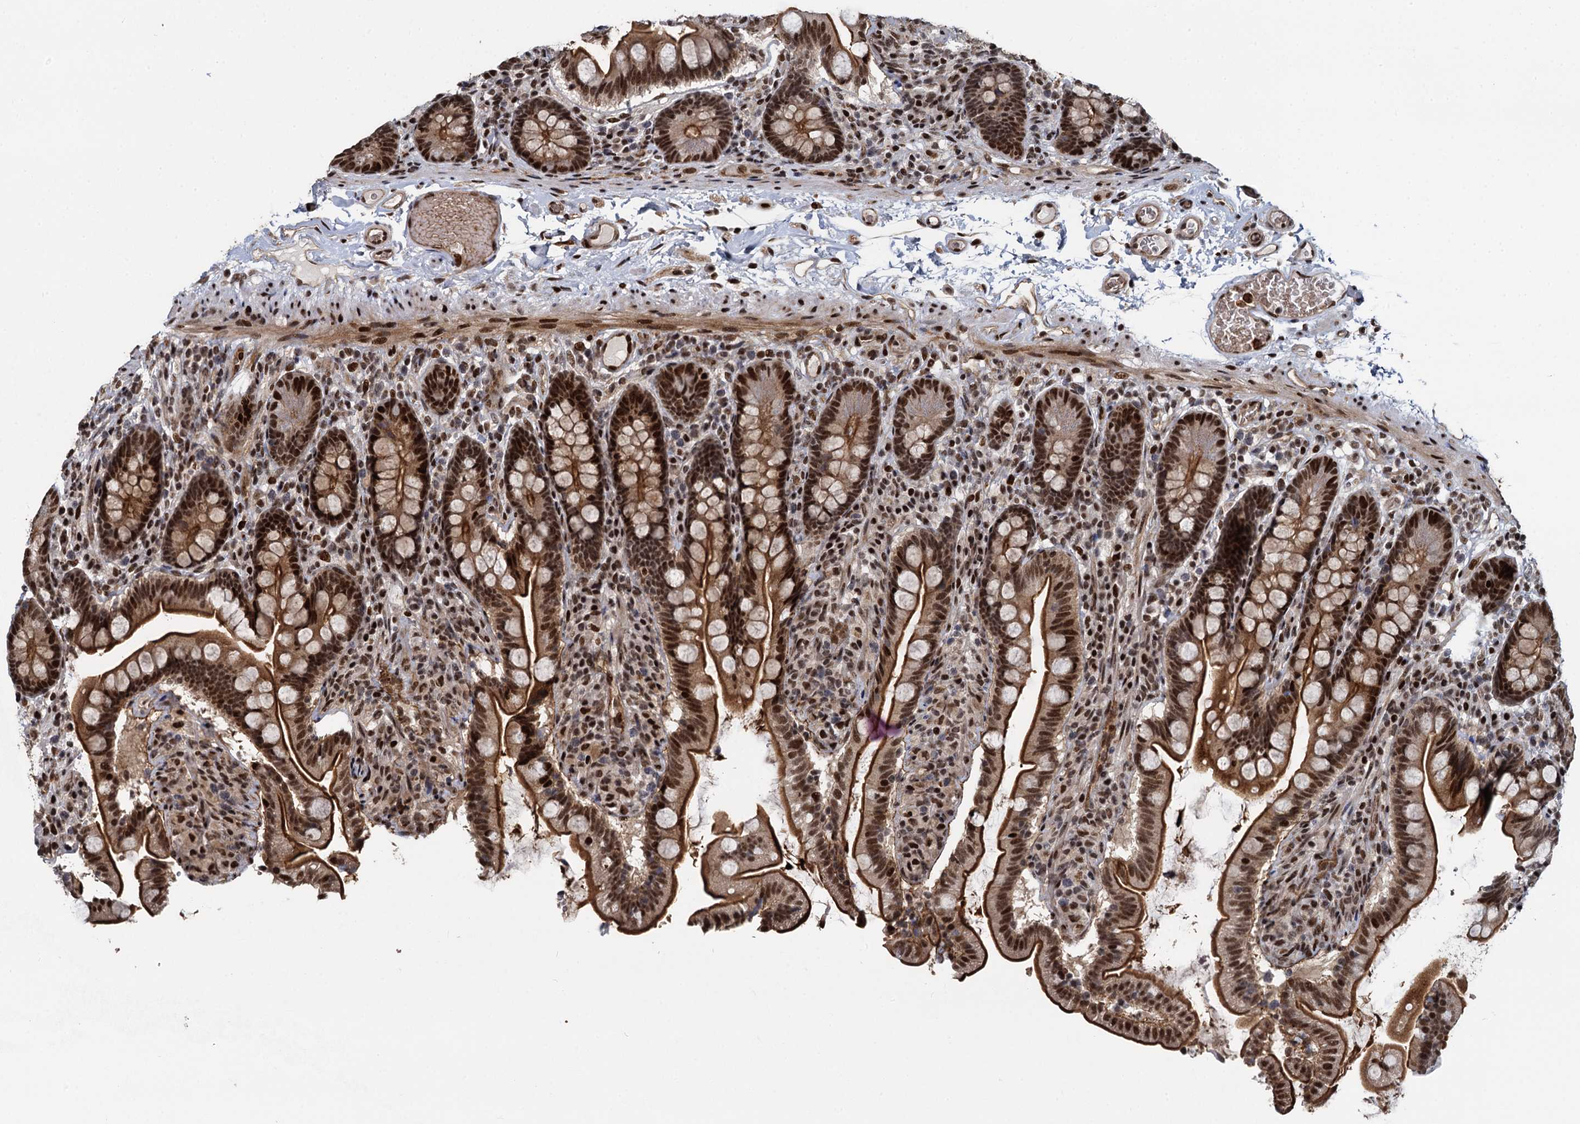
{"staining": {"intensity": "strong", "quantity": ">75%", "location": "cytoplasmic/membranous,nuclear"}, "tissue": "small intestine", "cell_type": "Glandular cells", "image_type": "normal", "snomed": [{"axis": "morphology", "description": "Normal tissue, NOS"}, {"axis": "topography", "description": "Small intestine"}], "caption": "Immunohistochemistry of benign human small intestine demonstrates high levels of strong cytoplasmic/membranous,nuclear expression in about >75% of glandular cells. (DAB IHC with brightfield microscopy, high magnification).", "gene": "ANKRD49", "patient": {"sex": "female", "age": 64}}